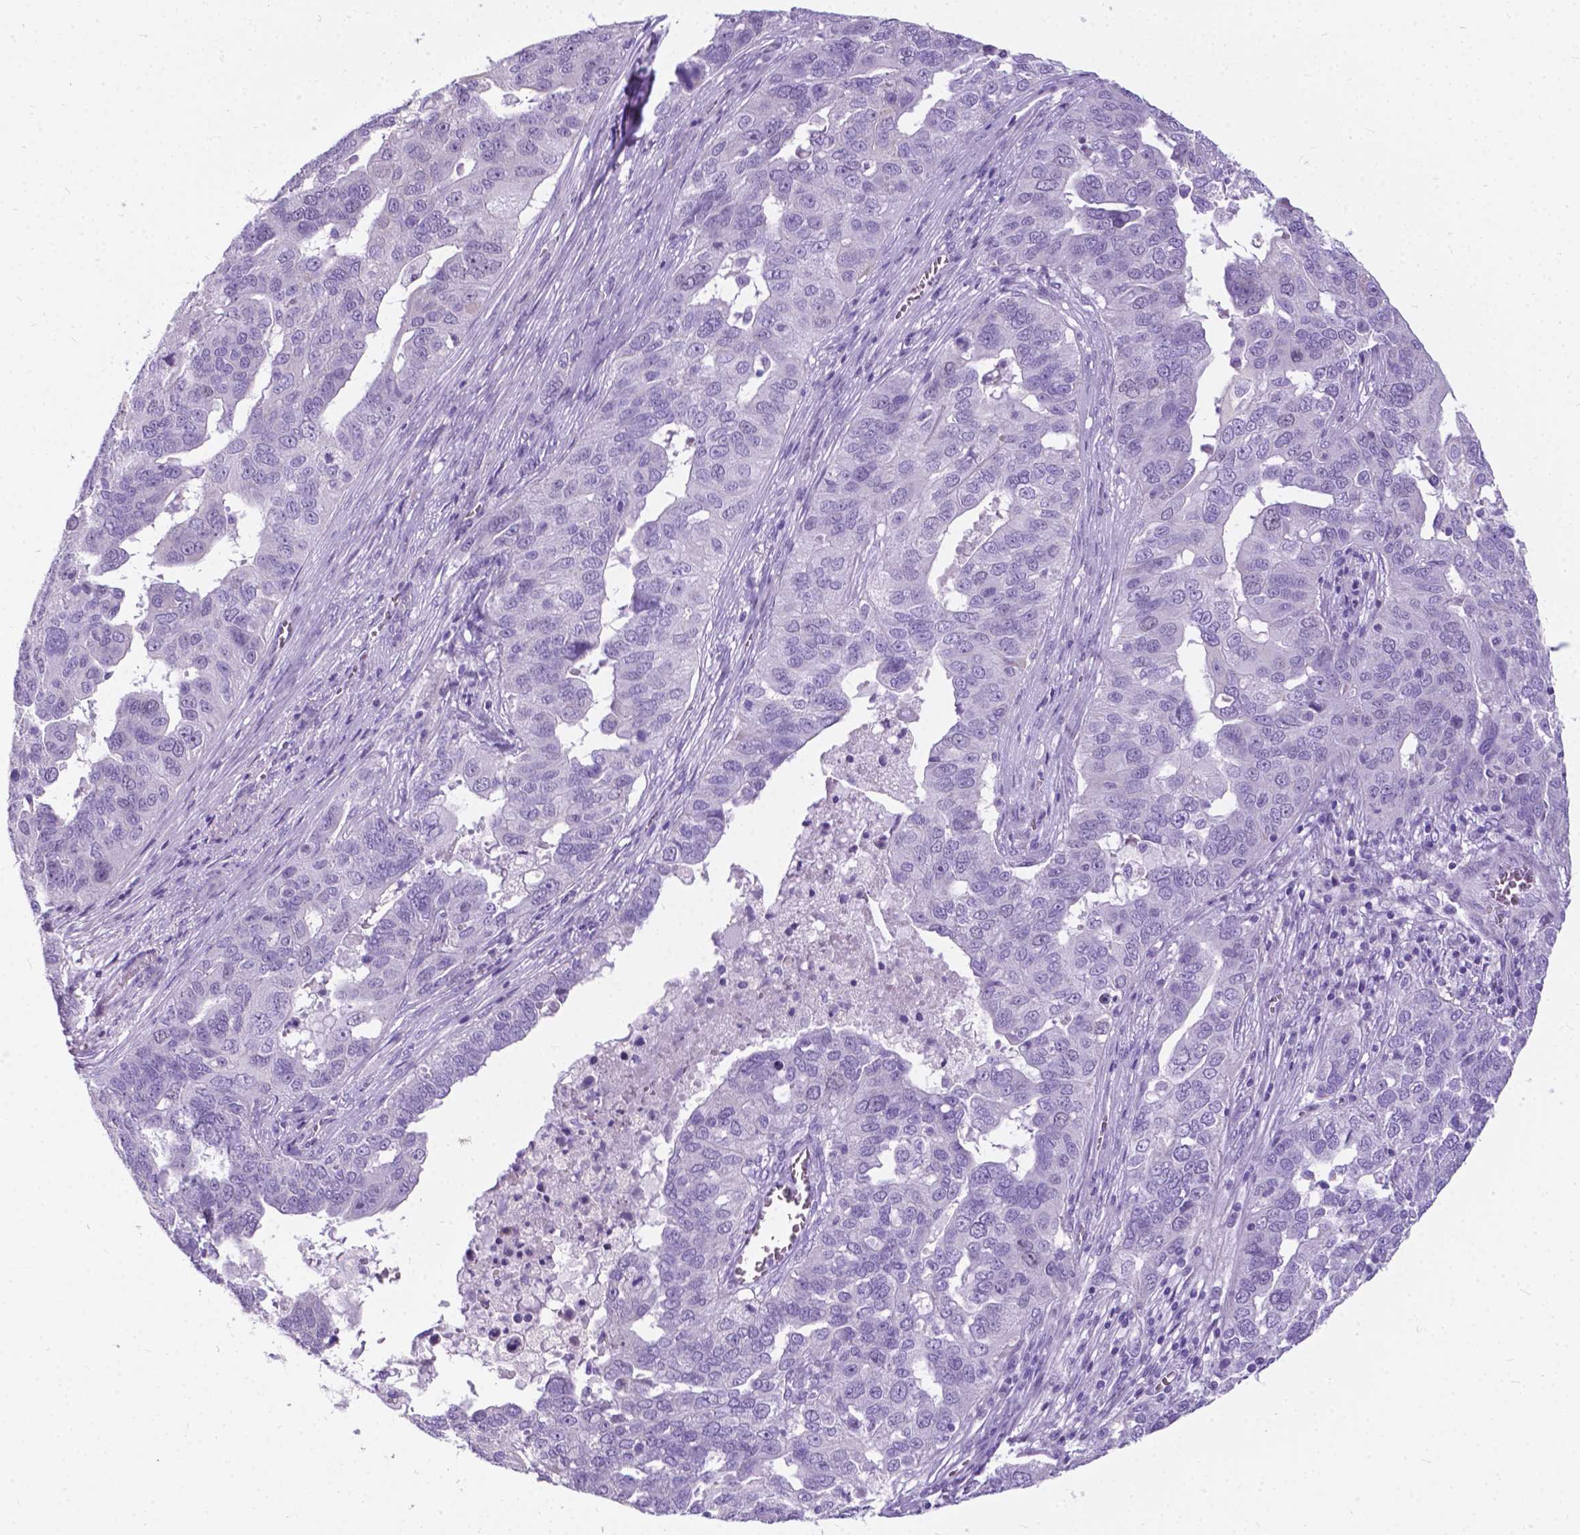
{"staining": {"intensity": "negative", "quantity": "none", "location": "none"}, "tissue": "ovarian cancer", "cell_type": "Tumor cells", "image_type": "cancer", "snomed": [{"axis": "morphology", "description": "Carcinoma, endometroid"}, {"axis": "topography", "description": "Soft tissue"}, {"axis": "topography", "description": "Ovary"}], "caption": "The immunohistochemistry image has no significant staining in tumor cells of ovarian cancer (endometroid carcinoma) tissue.", "gene": "BSND", "patient": {"sex": "female", "age": 52}}